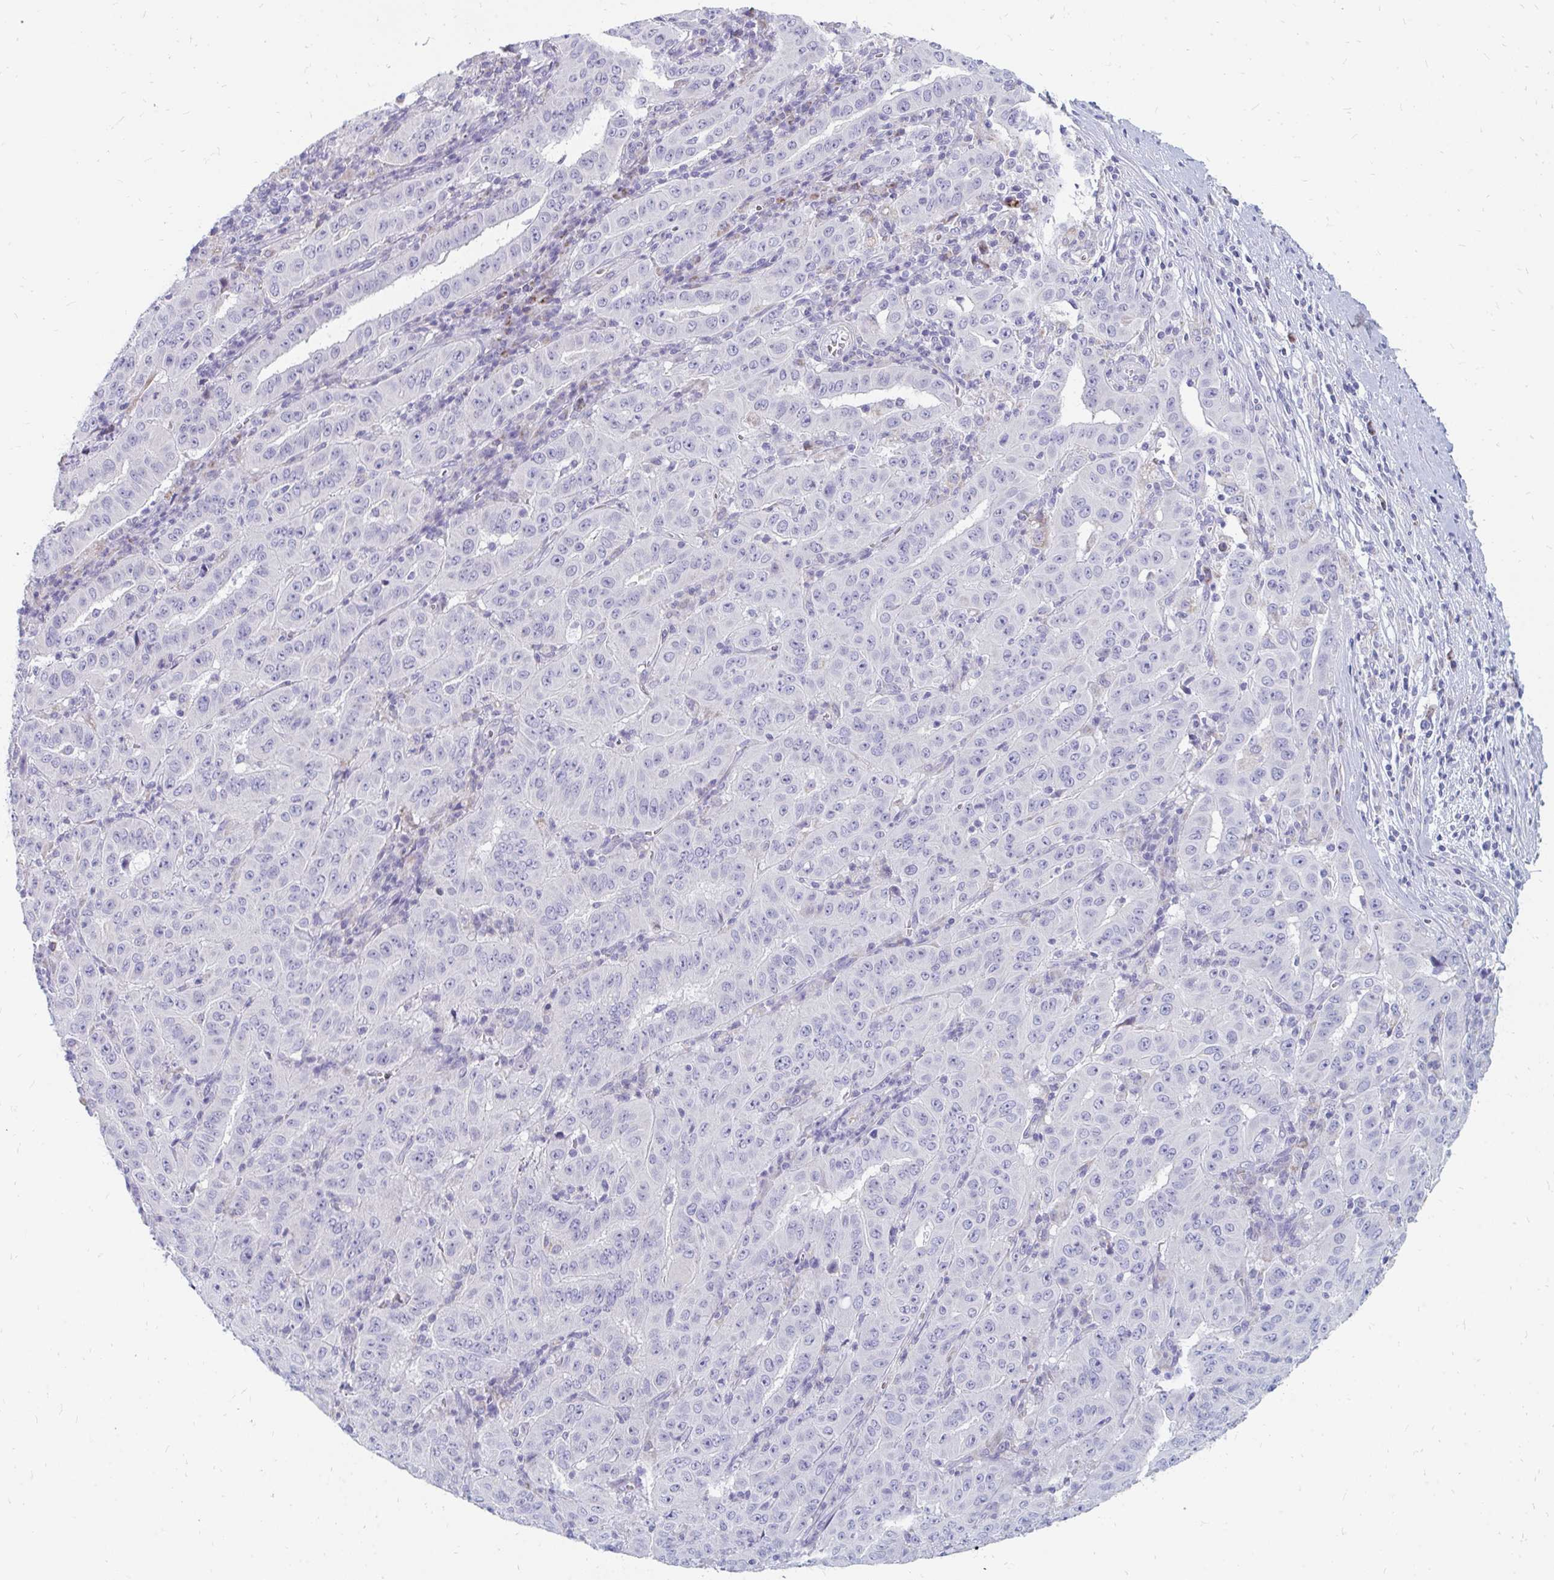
{"staining": {"intensity": "negative", "quantity": "none", "location": "none"}, "tissue": "pancreatic cancer", "cell_type": "Tumor cells", "image_type": "cancer", "snomed": [{"axis": "morphology", "description": "Adenocarcinoma, NOS"}, {"axis": "topography", "description": "Pancreas"}], "caption": "This is an immunohistochemistry (IHC) photomicrograph of human pancreatic adenocarcinoma. There is no expression in tumor cells.", "gene": "OR10V1", "patient": {"sex": "male", "age": 63}}